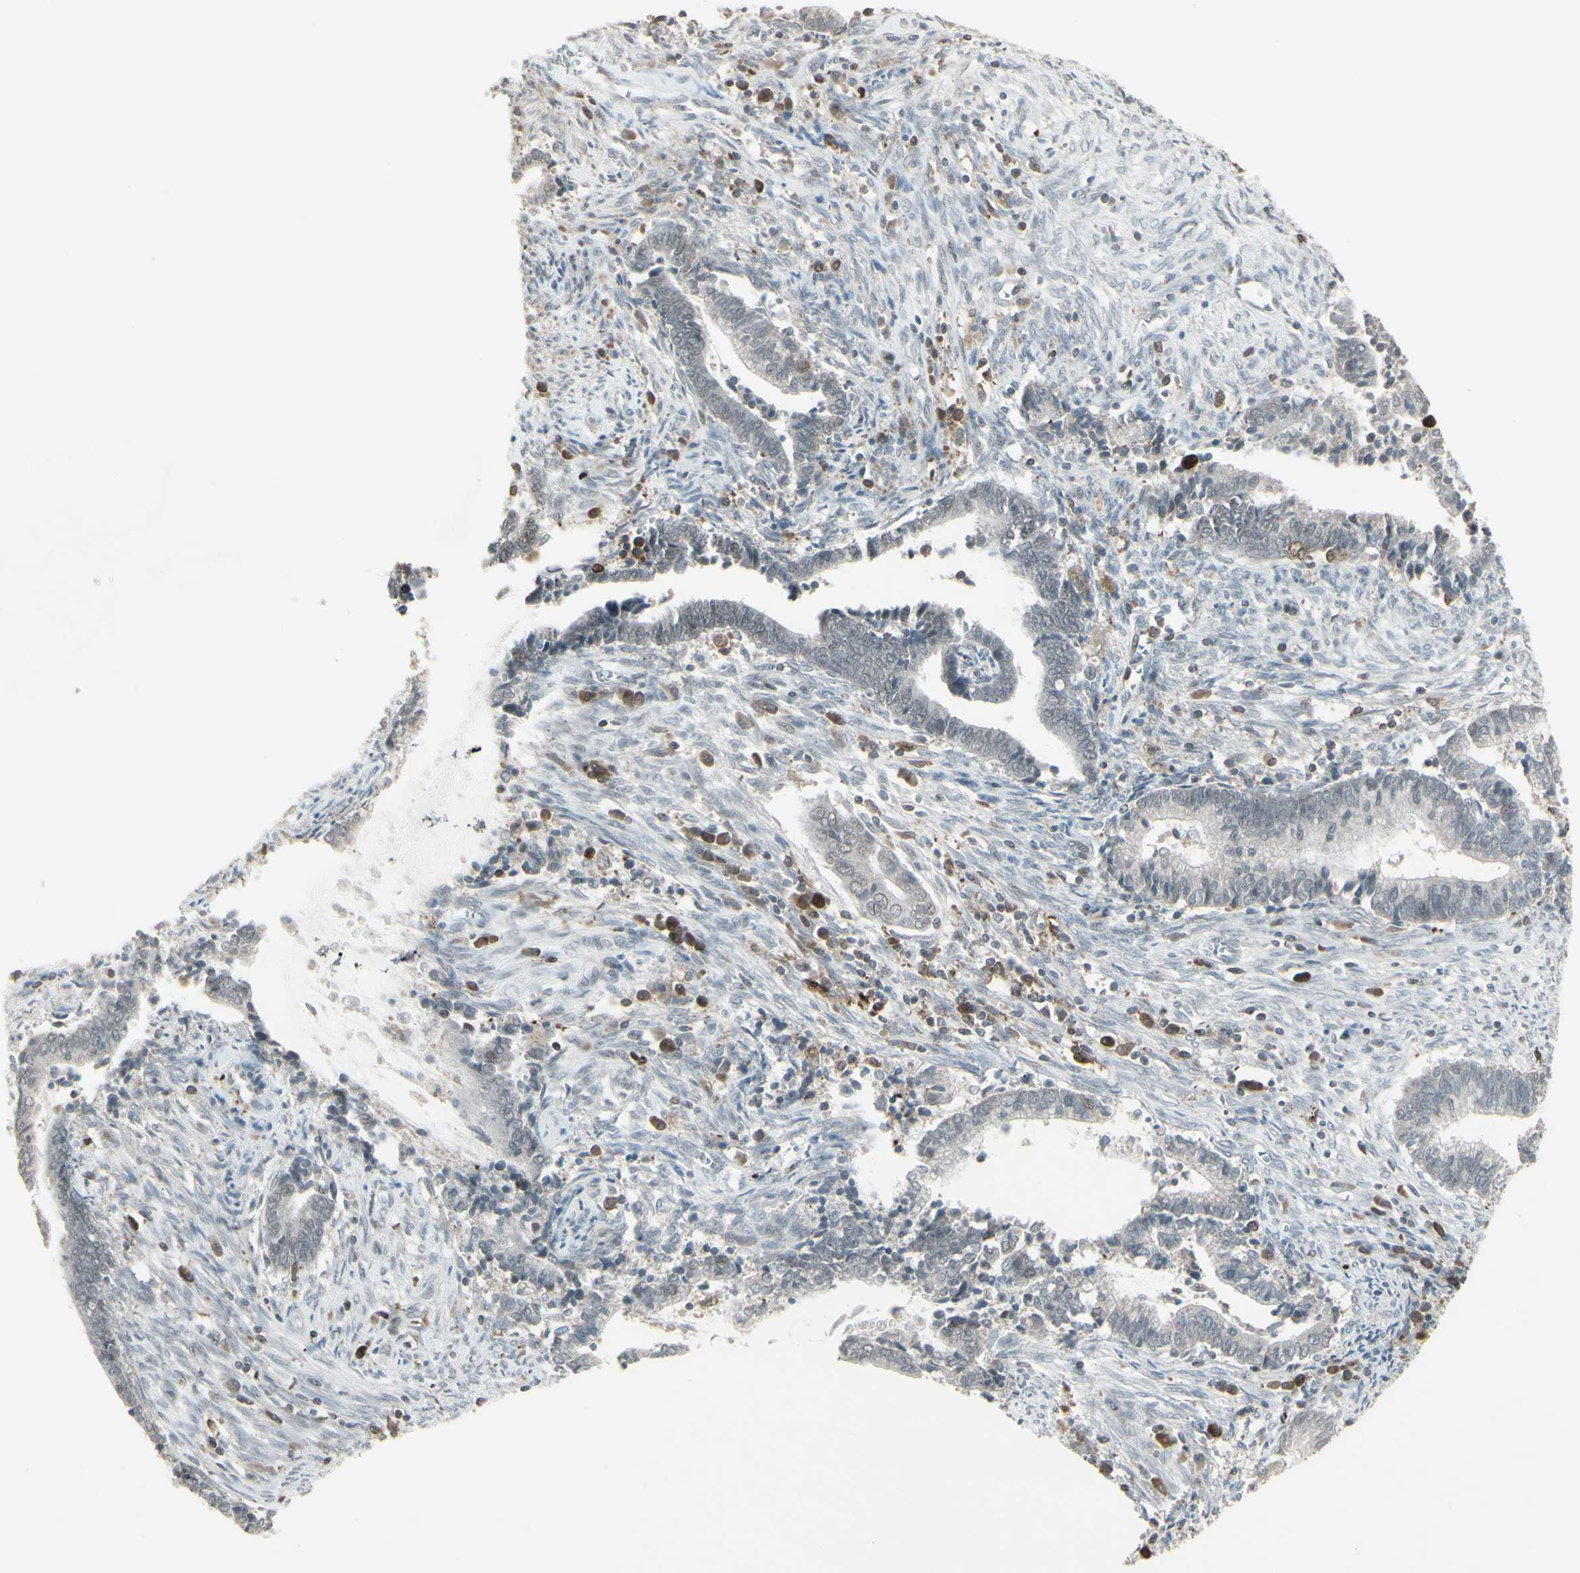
{"staining": {"intensity": "negative", "quantity": "none", "location": "none"}, "tissue": "cervical cancer", "cell_type": "Tumor cells", "image_type": "cancer", "snomed": [{"axis": "morphology", "description": "Adenocarcinoma, NOS"}, {"axis": "topography", "description": "Cervix"}], "caption": "Immunohistochemistry (IHC) of human cervical cancer displays no expression in tumor cells. (DAB IHC, high magnification).", "gene": "SAMSN1", "patient": {"sex": "female", "age": 44}}